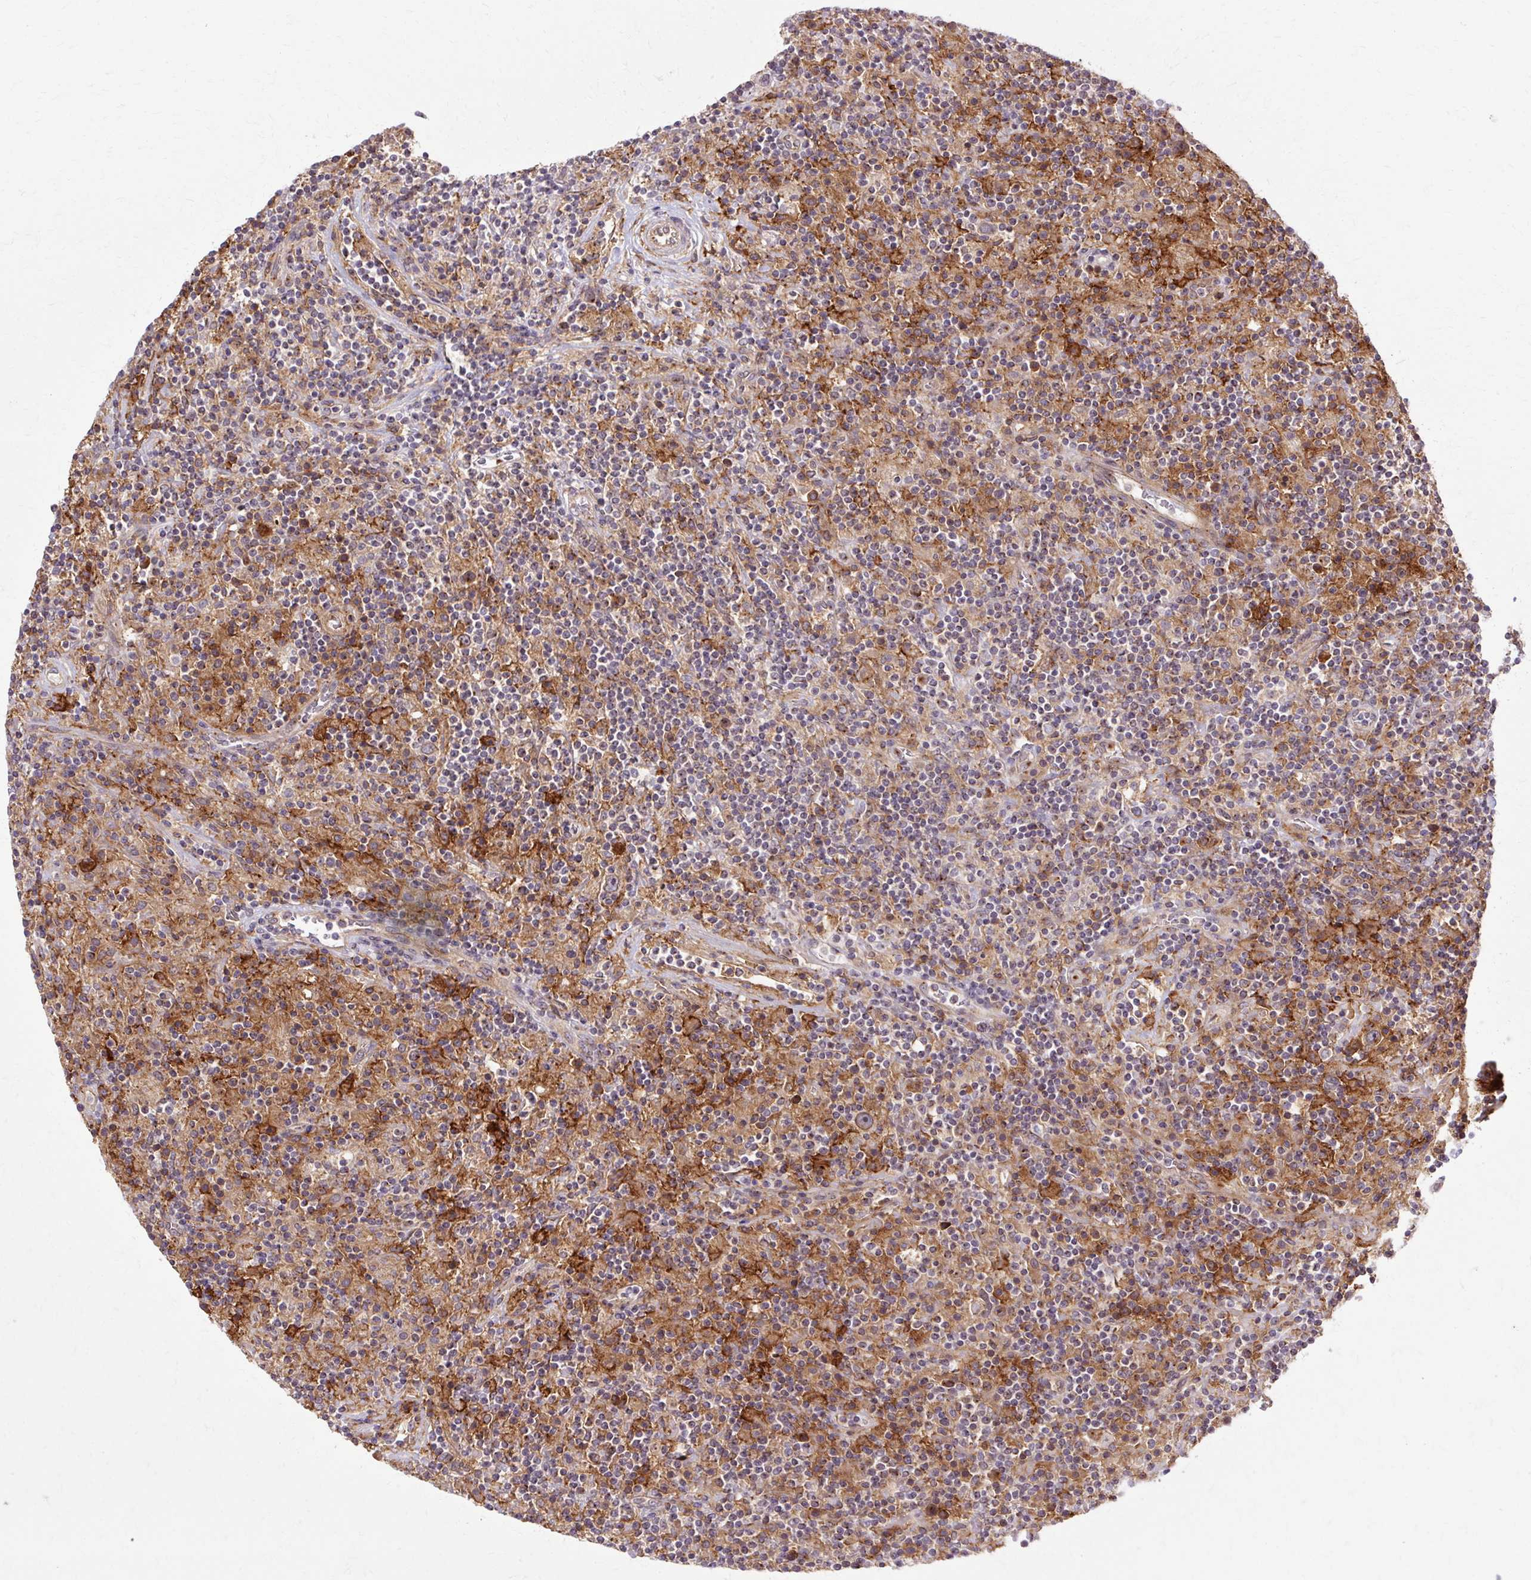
{"staining": {"intensity": "weak", "quantity": "25%-75%", "location": "cytoplasmic/membranous"}, "tissue": "lymphoma", "cell_type": "Tumor cells", "image_type": "cancer", "snomed": [{"axis": "morphology", "description": "Hodgkin's disease, NOS"}, {"axis": "topography", "description": "Lymph node"}], "caption": "Hodgkin's disease stained with a brown dye exhibits weak cytoplasmic/membranous positive expression in about 25%-75% of tumor cells.", "gene": "MZT2B", "patient": {"sex": "male", "age": 70}}